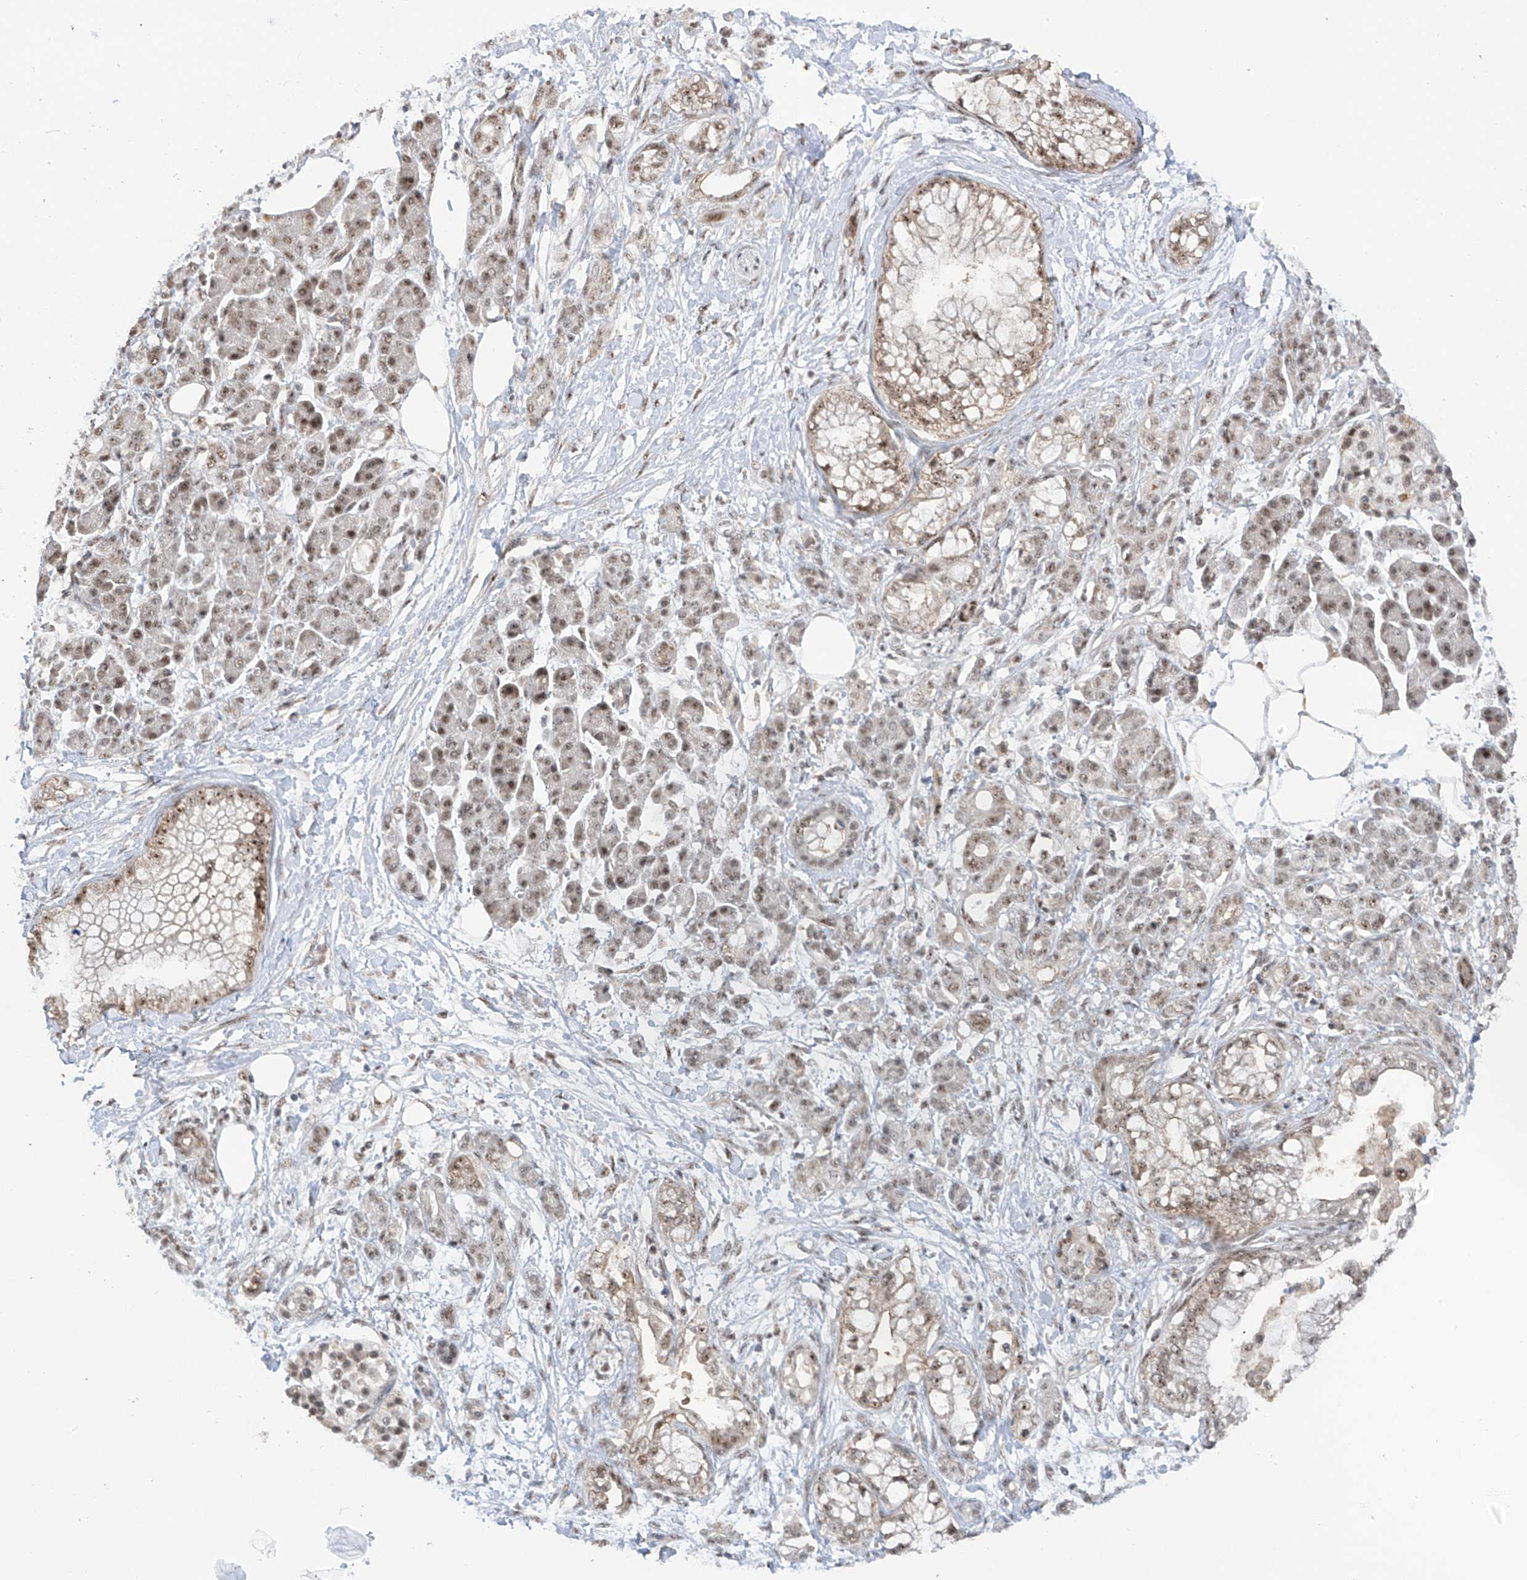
{"staining": {"intensity": "weak", "quantity": "25%-75%", "location": "nuclear"}, "tissue": "pancreatic cancer", "cell_type": "Tumor cells", "image_type": "cancer", "snomed": [{"axis": "morphology", "description": "Adenocarcinoma, NOS"}, {"axis": "topography", "description": "Pancreas"}], "caption": "Weak nuclear staining is present in approximately 25%-75% of tumor cells in pancreatic cancer.", "gene": "C1orf131", "patient": {"sex": "male", "age": 68}}